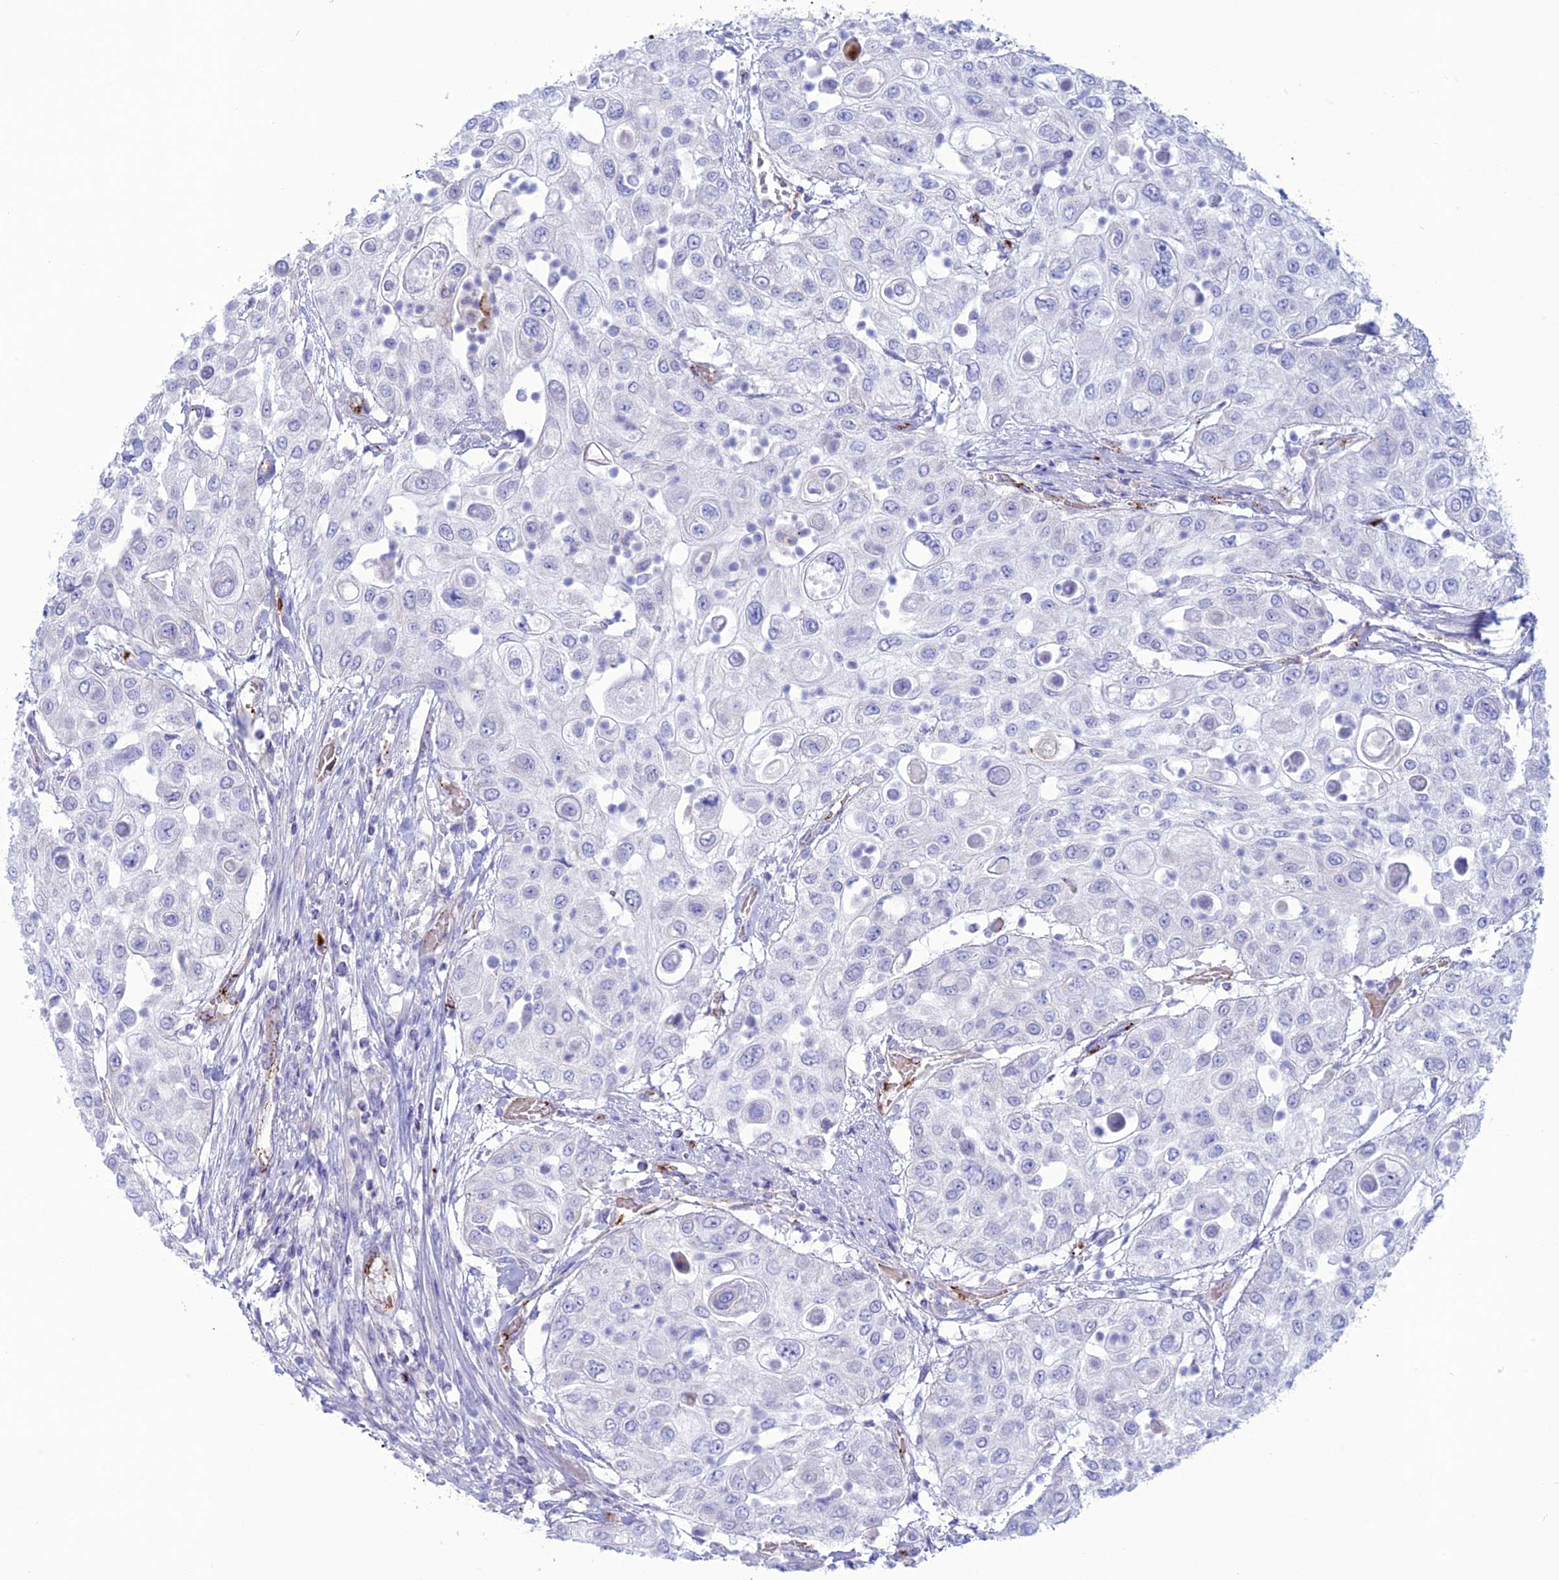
{"staining": {"intensity": "negative", "quantity": "none", "location": "none"}, "tissue": "urothelial cancer", "cell_type": "Tumor cells", "image_type": "cancer", "snomed": [{"axis": "morphology", "description": "Urothelial carcinoma, High grade"}, {"axis": "topography", "description": "Urinary bladder"}], "caption": "Tumor cells are negative for protein expression in human high-grade urothelial carcinoma. The staining was performed using DAB to visualize the protein expression in brown, while the nuclei were stained in blue with hematoxylin (Magnification: 20x).", "gene": "CDC42EP5", "patient": {"sex": "female", "age": 79}}